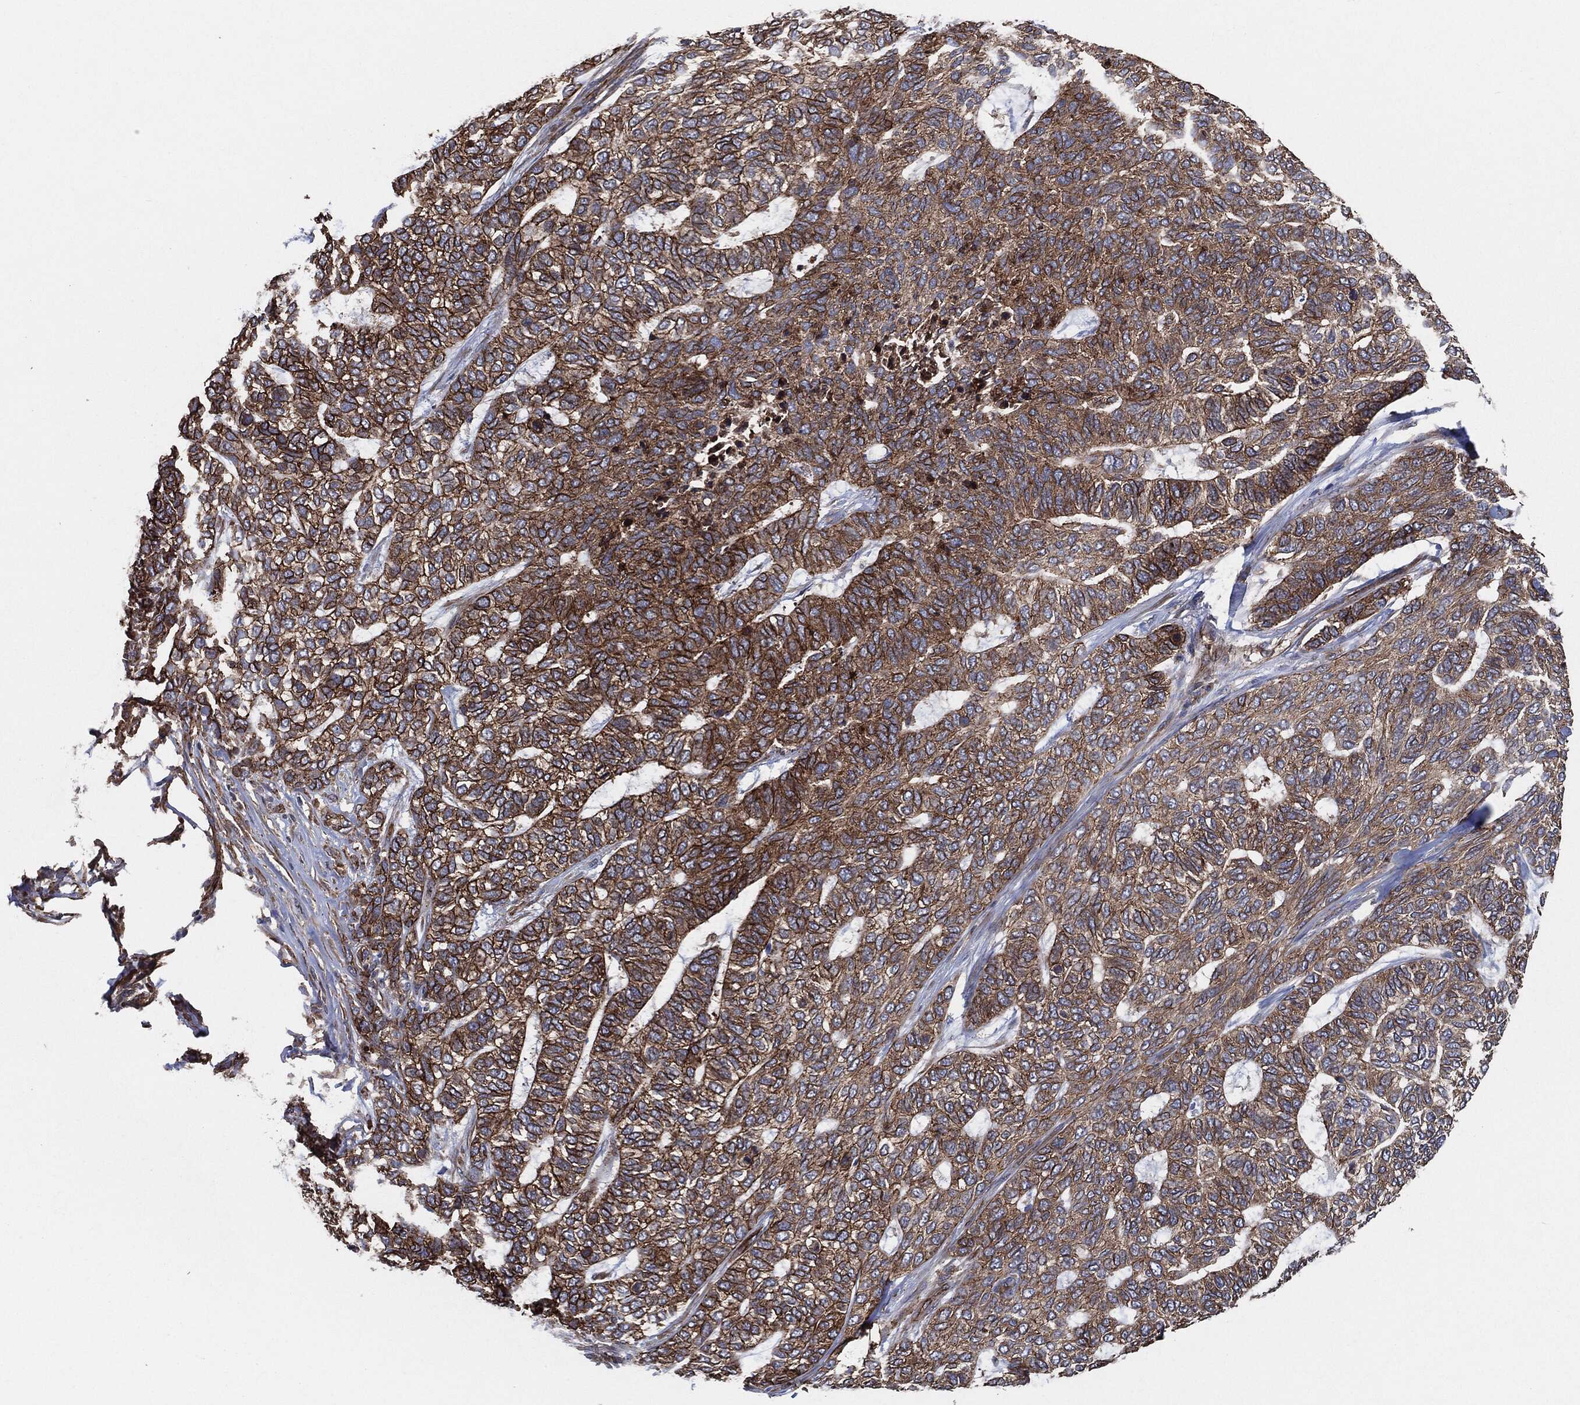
{"staining": {"intensity": "strong", "quantity": "25%-75%", "location": "cytoplasmic/membranous"}, "tissue": "skin cancer", "cell_type": "Tumor cells", "image_type": "cancer", "snomed": [{"axis": "morphology", "description": "Basal cell carcinoma"}, {"axis": "topography", "description": "Skin"}], "caption": "This is a histology image of immunohistochemistry staining of skin cancer (basal cell carcinoma), which shows strong staining in the cytoplasmic/membranous of tumor cells.", "gene": "CTNNA1", "patient": {"sex": "female", "age": 65}}